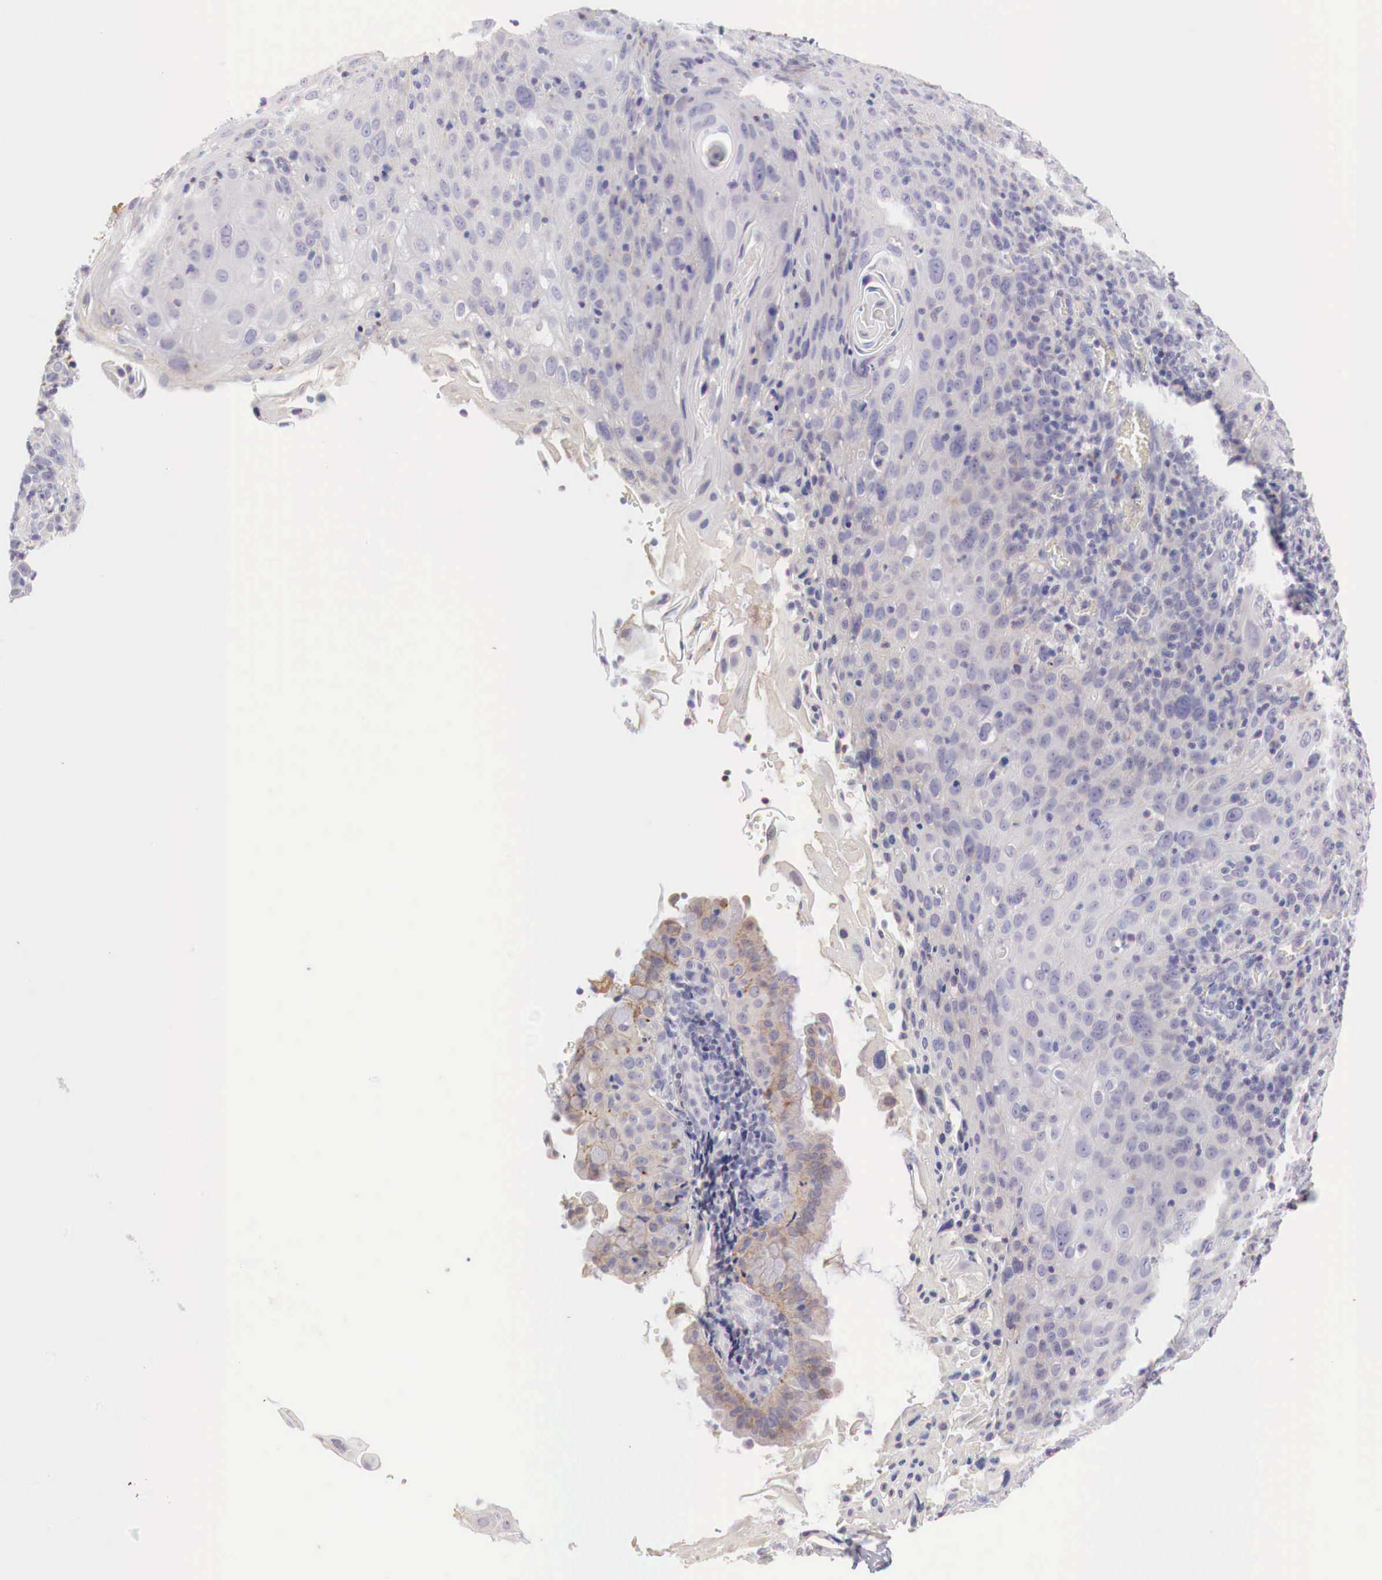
{"staining": {"intensity": "weak", "quantity": "<25%", "location": "cytoplasmic/membranous"}, "tissue": "cervical cancer", "cell_type": "Tumor cells", "image_type": "cancer", "snomed": [{"axis": "morphology", "description": "Squamous cell carcinoma, NOS"}, {"axis": "topography", "description": "Cervix"}], "caption": "IHC histopathology image of human cervical squamous cell carcinoma stained for a protein (brown), which displays no staining in tumor cells.", "gene": "XPNPEP2", "patient": {"sex": "female", "age": 54}}